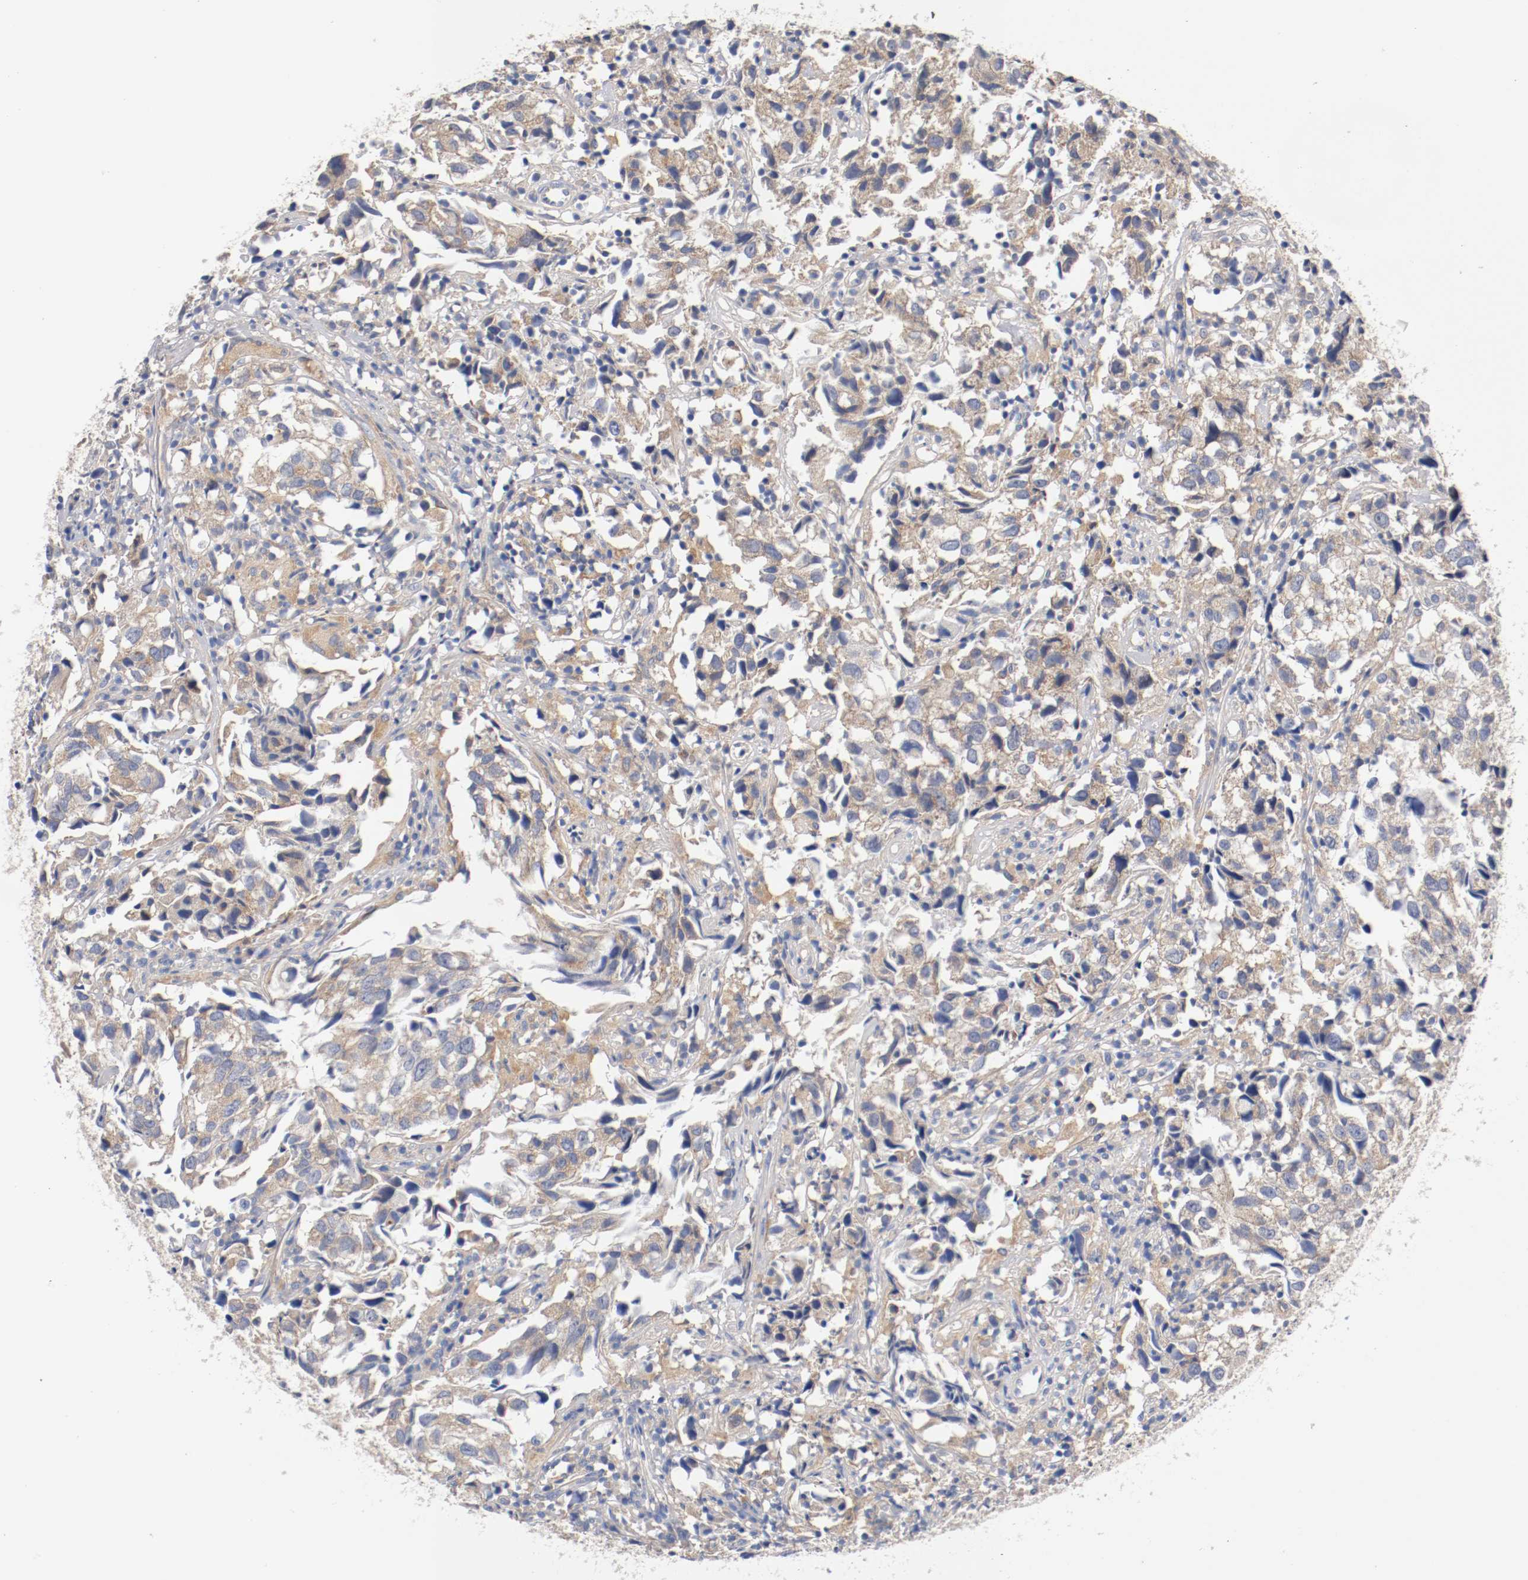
{"staining": {"intensity": "moderate", "quantity": ">75%", "location": "cytoplasmic/membranous"}, "tissue": "urothelial cancer", "cell_type": "Tumor cells", "image_type": "cancer", "snomed": [{"axis": "morphology", "description": "Urothelial carcinoma, High grade"}, {"axis": "topography", "description": "Urinary bladder"}], "caption": "Approximately >75% of tumor cells in urothelial cancer reveal moderate cytoplasmic/membranous protein staining as visualized by brown immunohistochemical staining.", "gene": "HGS", "patient": {"sex": "female", "age": 75}}